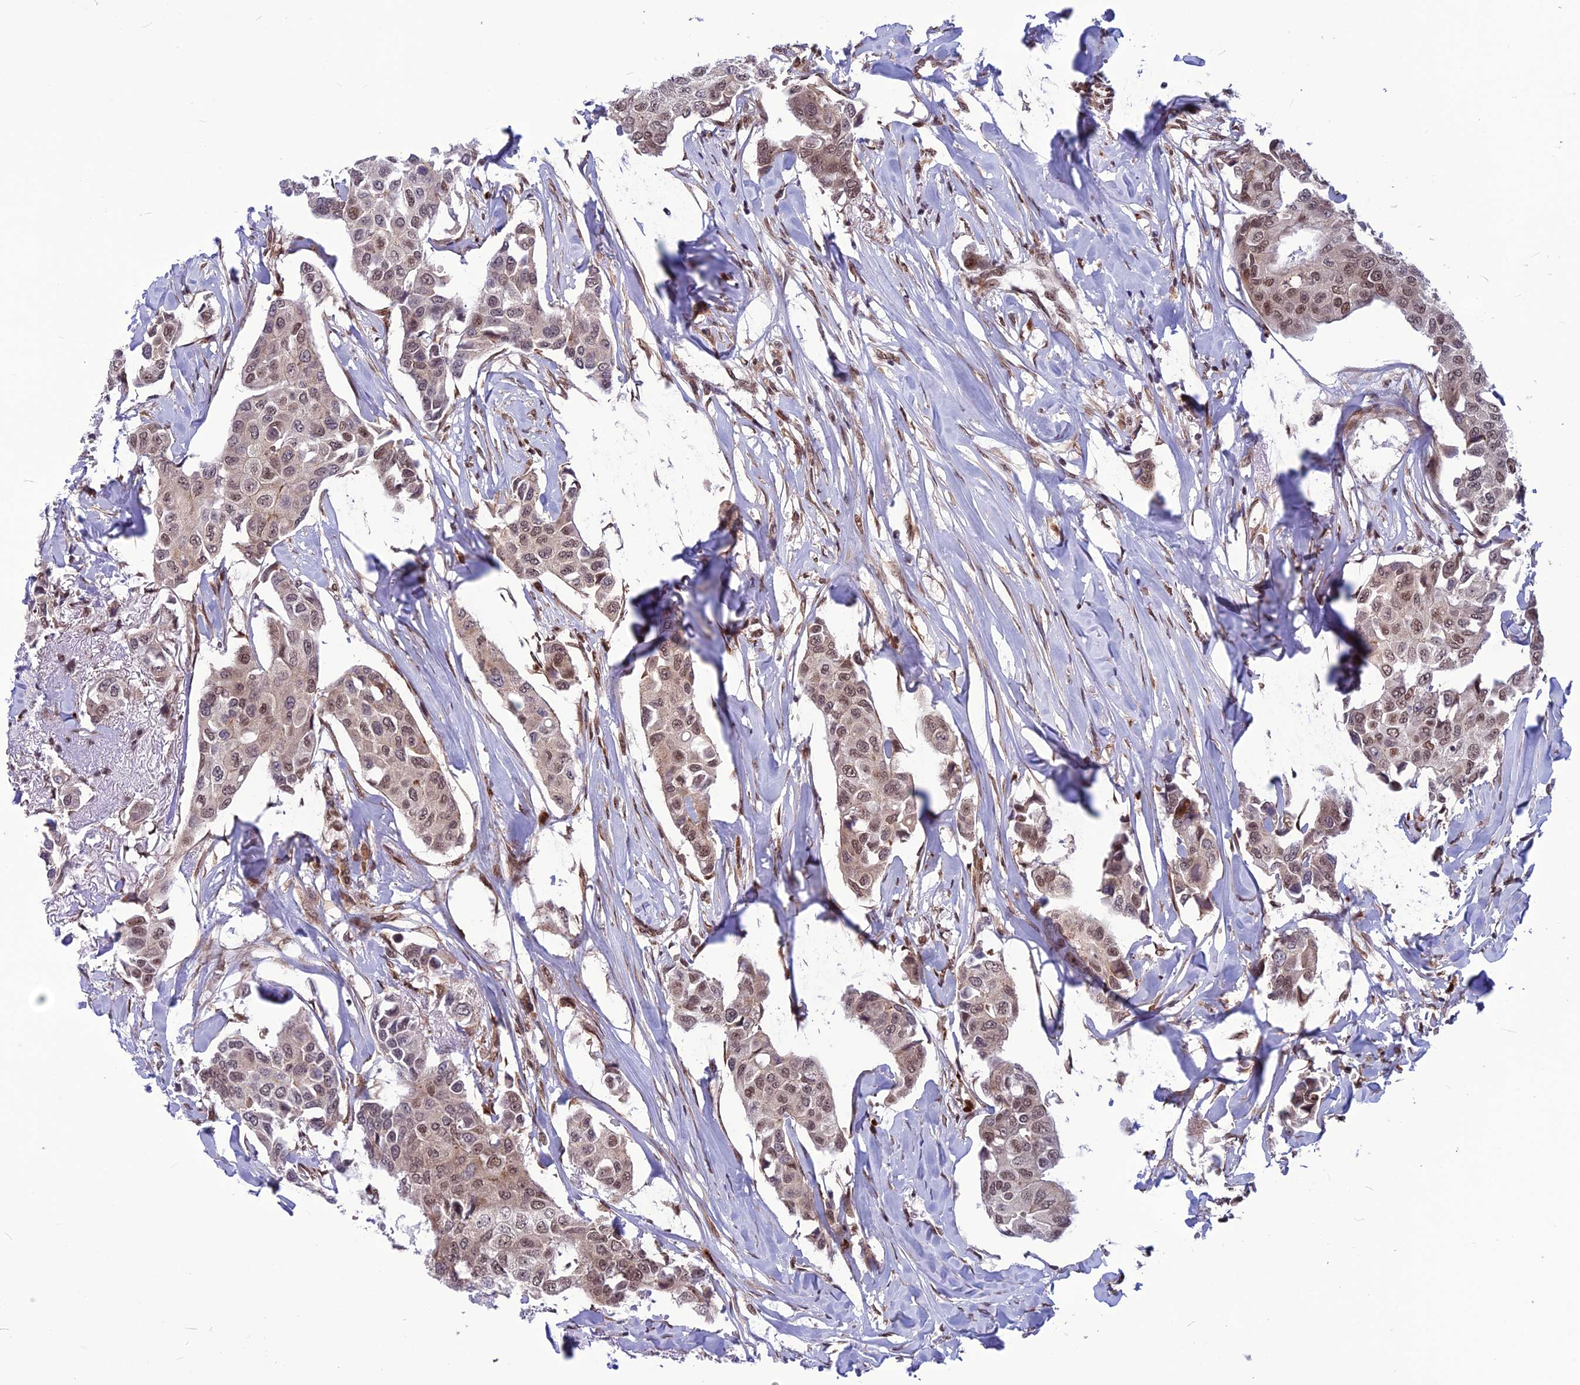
{"staining": {"intensity": "moderate", "quantity": ">75%", "location": "nuclear"}, "tissue": "breast cancer", "cell_type": "Tumor cells", "image_type": "cancer", "snomed": [{"axis": "morphology", "description": "Duct carcinoma"}, {"axis": "topography", "description": "Breast"}], "caption": "Human breast infiltrating ductal carcinoma stained with a brown dye reveals moderate nuclear positive staining in approximately >75% of tumor cells.", "gene": "RTRAF", "patient": {"sex": "female", "age": 80}}